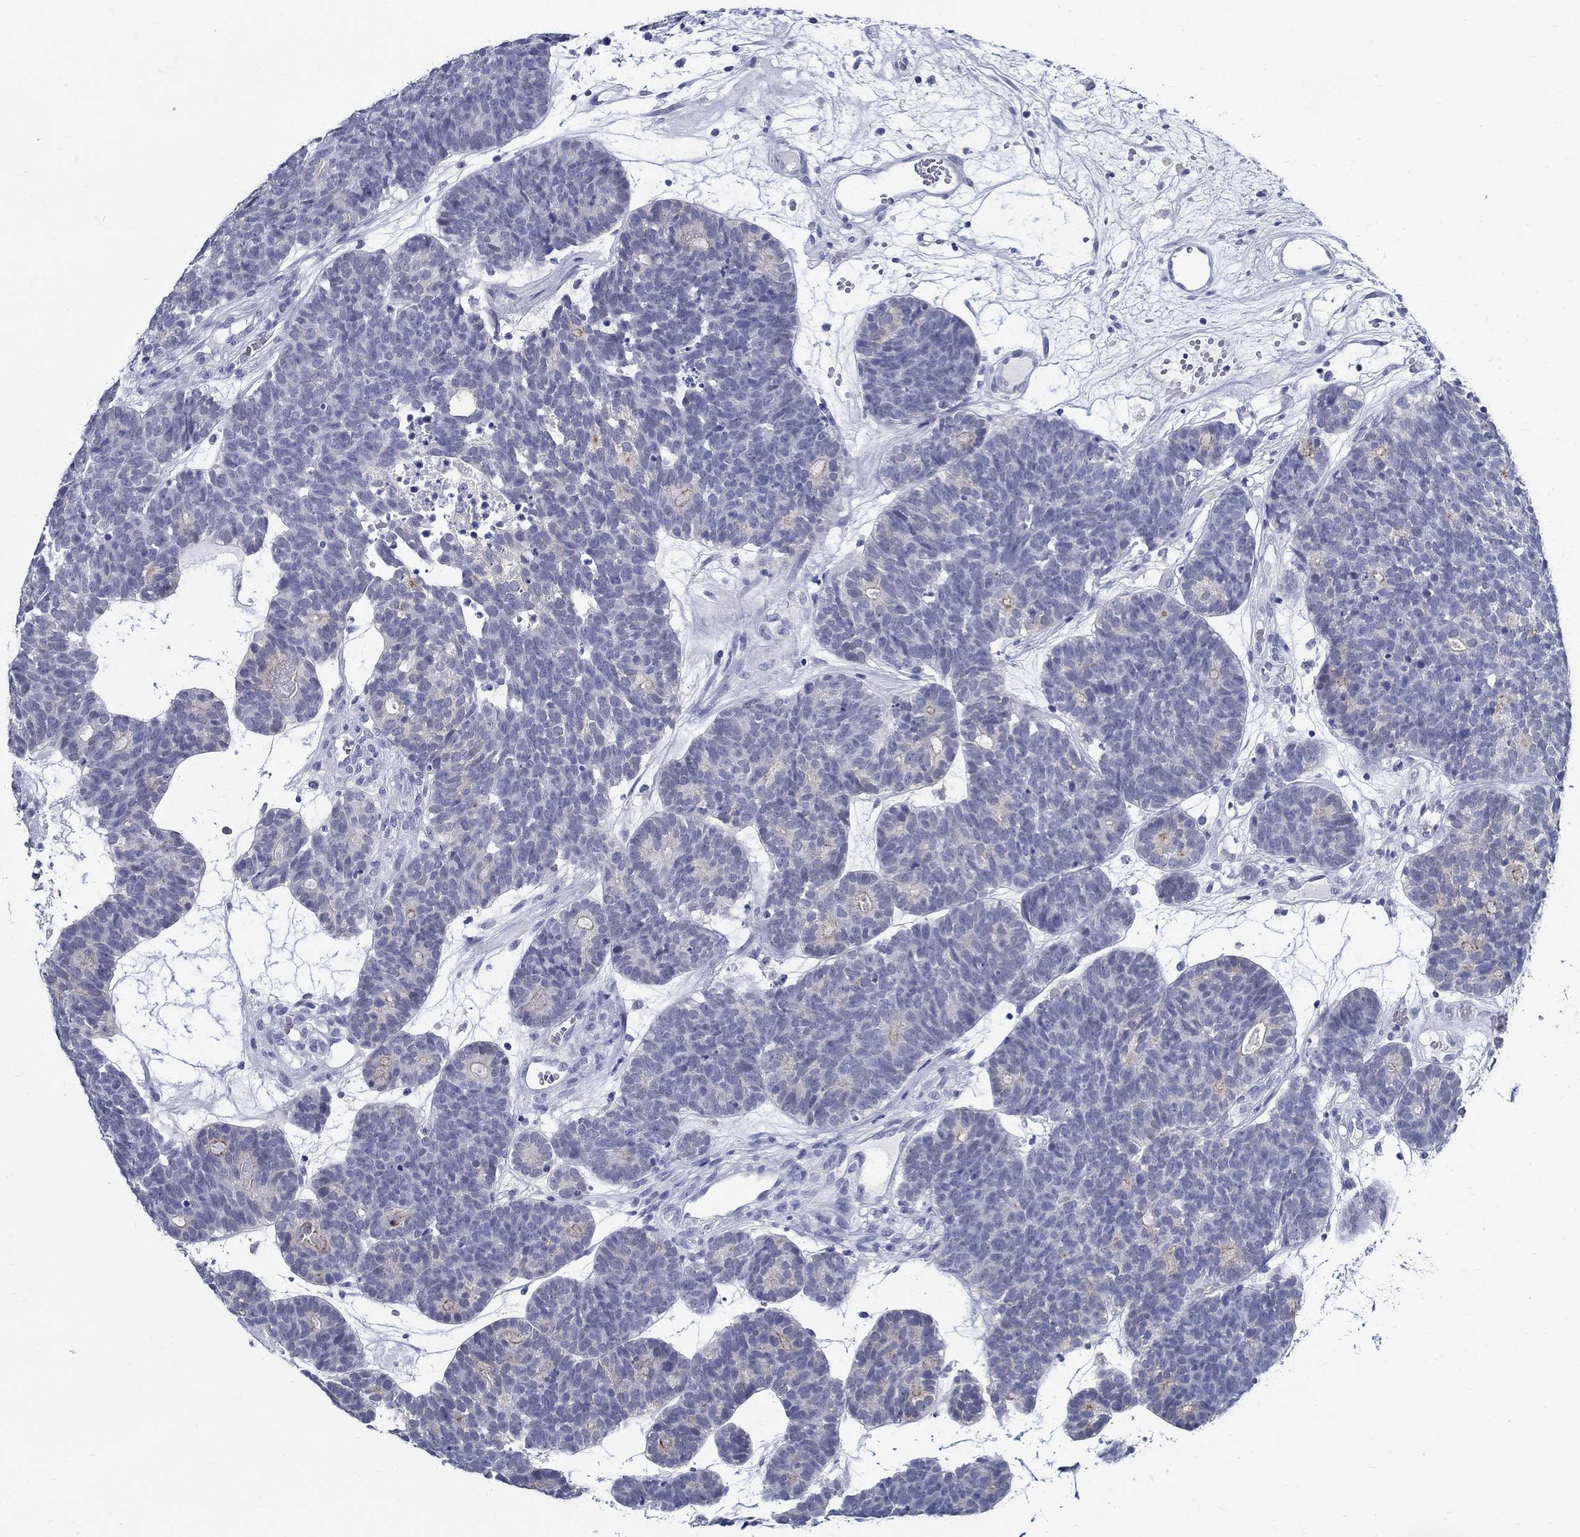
{"staining": {"intensity": "weak", "quantity": "<25%", "location": "cytoplasmic/membranous"}, "tissue": "head and neck cancer", "cell_type": "Tumor cells", "image_type": "cancer", "snomed": [{"axis": "morphology", "description": "Adenocarcinoma, NOS"}, {"axis": "topography", "description": "Head-Neck"}], "caption": "Tumor cells are negative for brown protein staining in head and neck cancer (adenocarcinoma).", "gene": "BSPRY", "patient": {"sex": "female", "age": 81}}